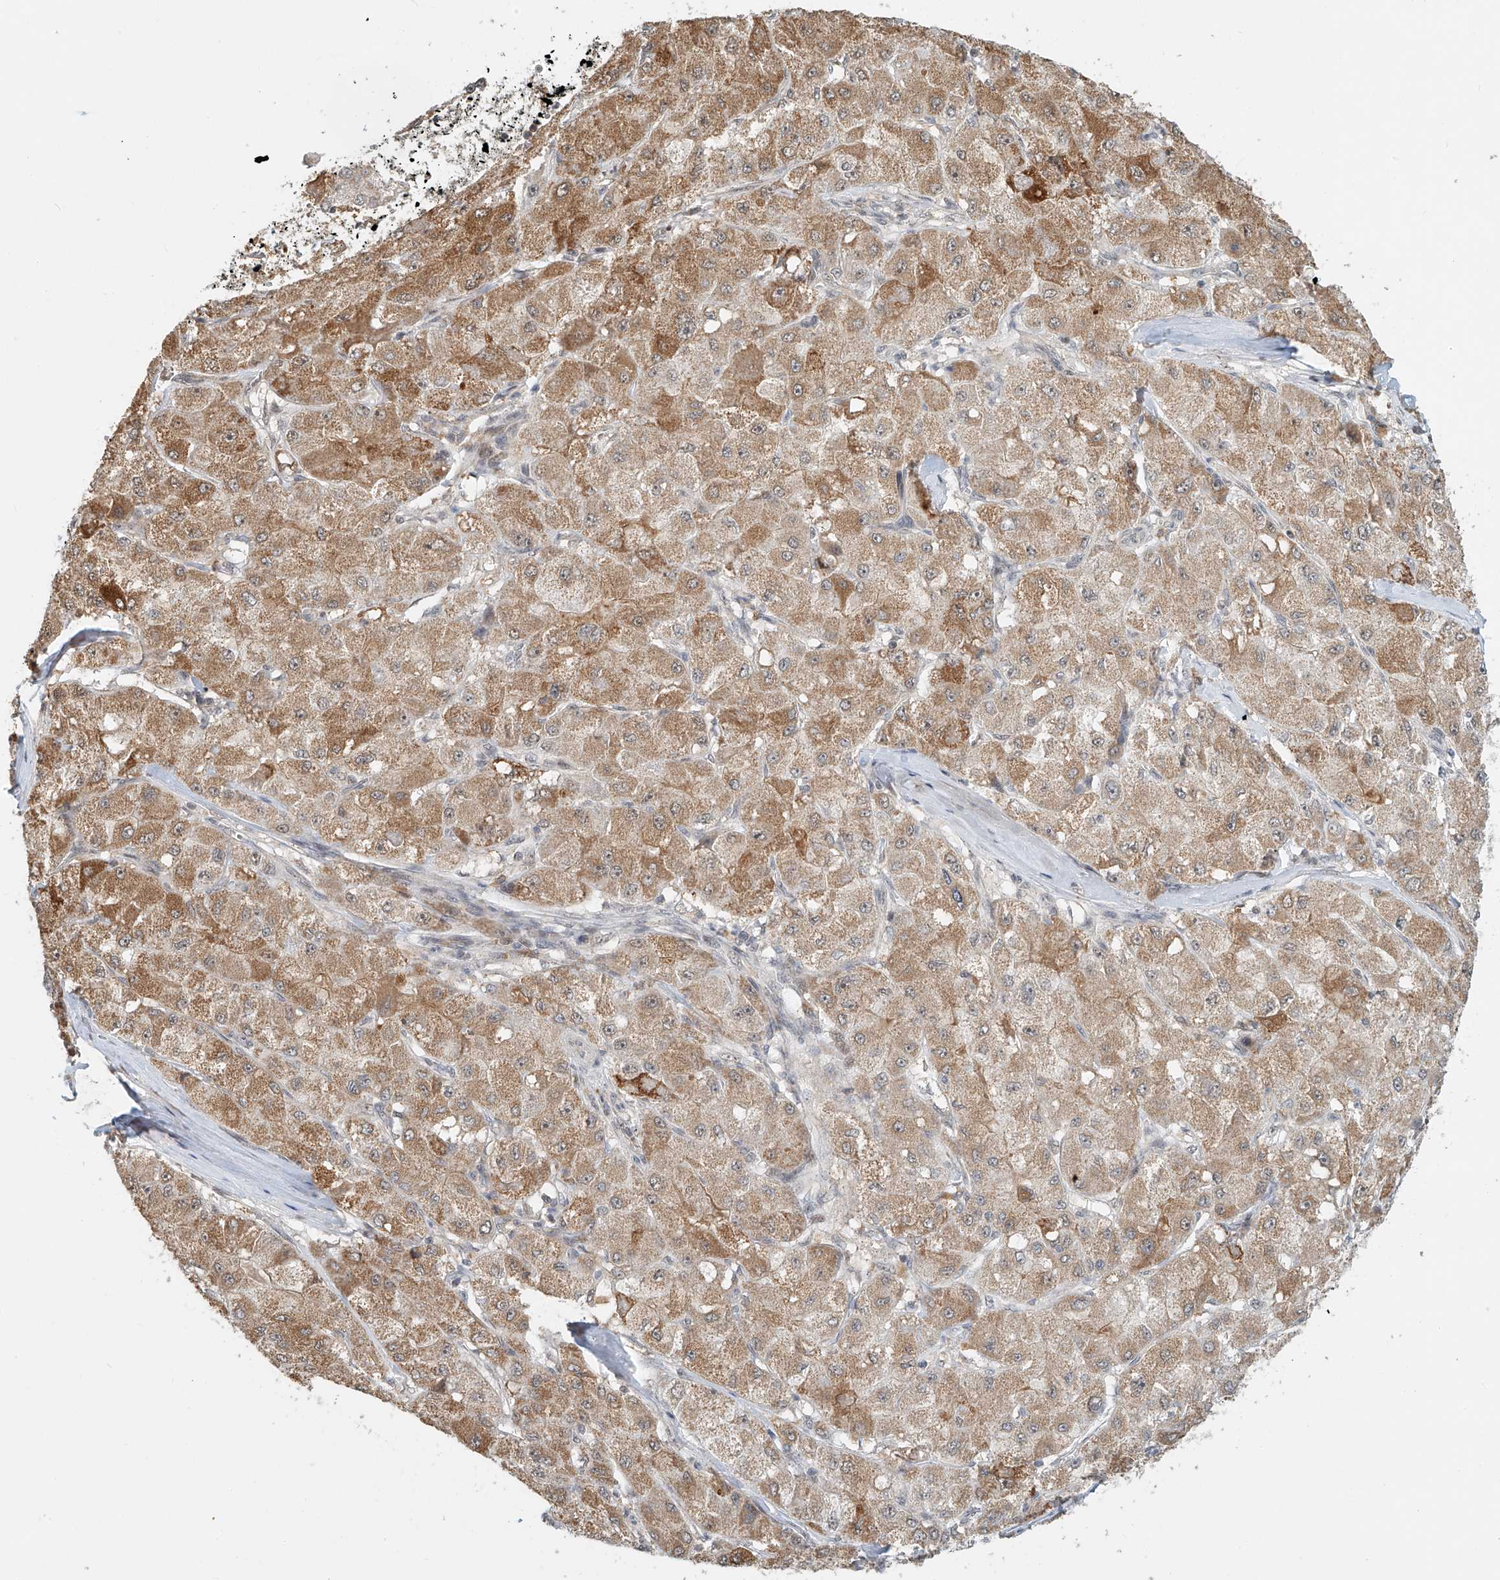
{"staining": {"intensity": "moderate", "quantity": ">75%", "location": "cytoplasmic/membranous"}, "tissue": "liver cancer", "cell_type": "Tumor cells", "image_type": "cancer", "snomed": [{"axis": "morphology", "description": "Carcinoma, Hepatocellular, NOS"}, {"axis": "topography", "description": "Liver"}], "caption": "Immunohistochemical staining of human liver cancer (hepatocellular carcinoma) exhibits moderate cytoplasmic/membranous protein positivity in approximately >75% of tumor cells. (DAB (3,3'-diaminobenzidine) IHC, brown staining for protein, blue staining for nuclei).", "gene": "SYTL3", "patient": {"sex": "male", "age": 80}}